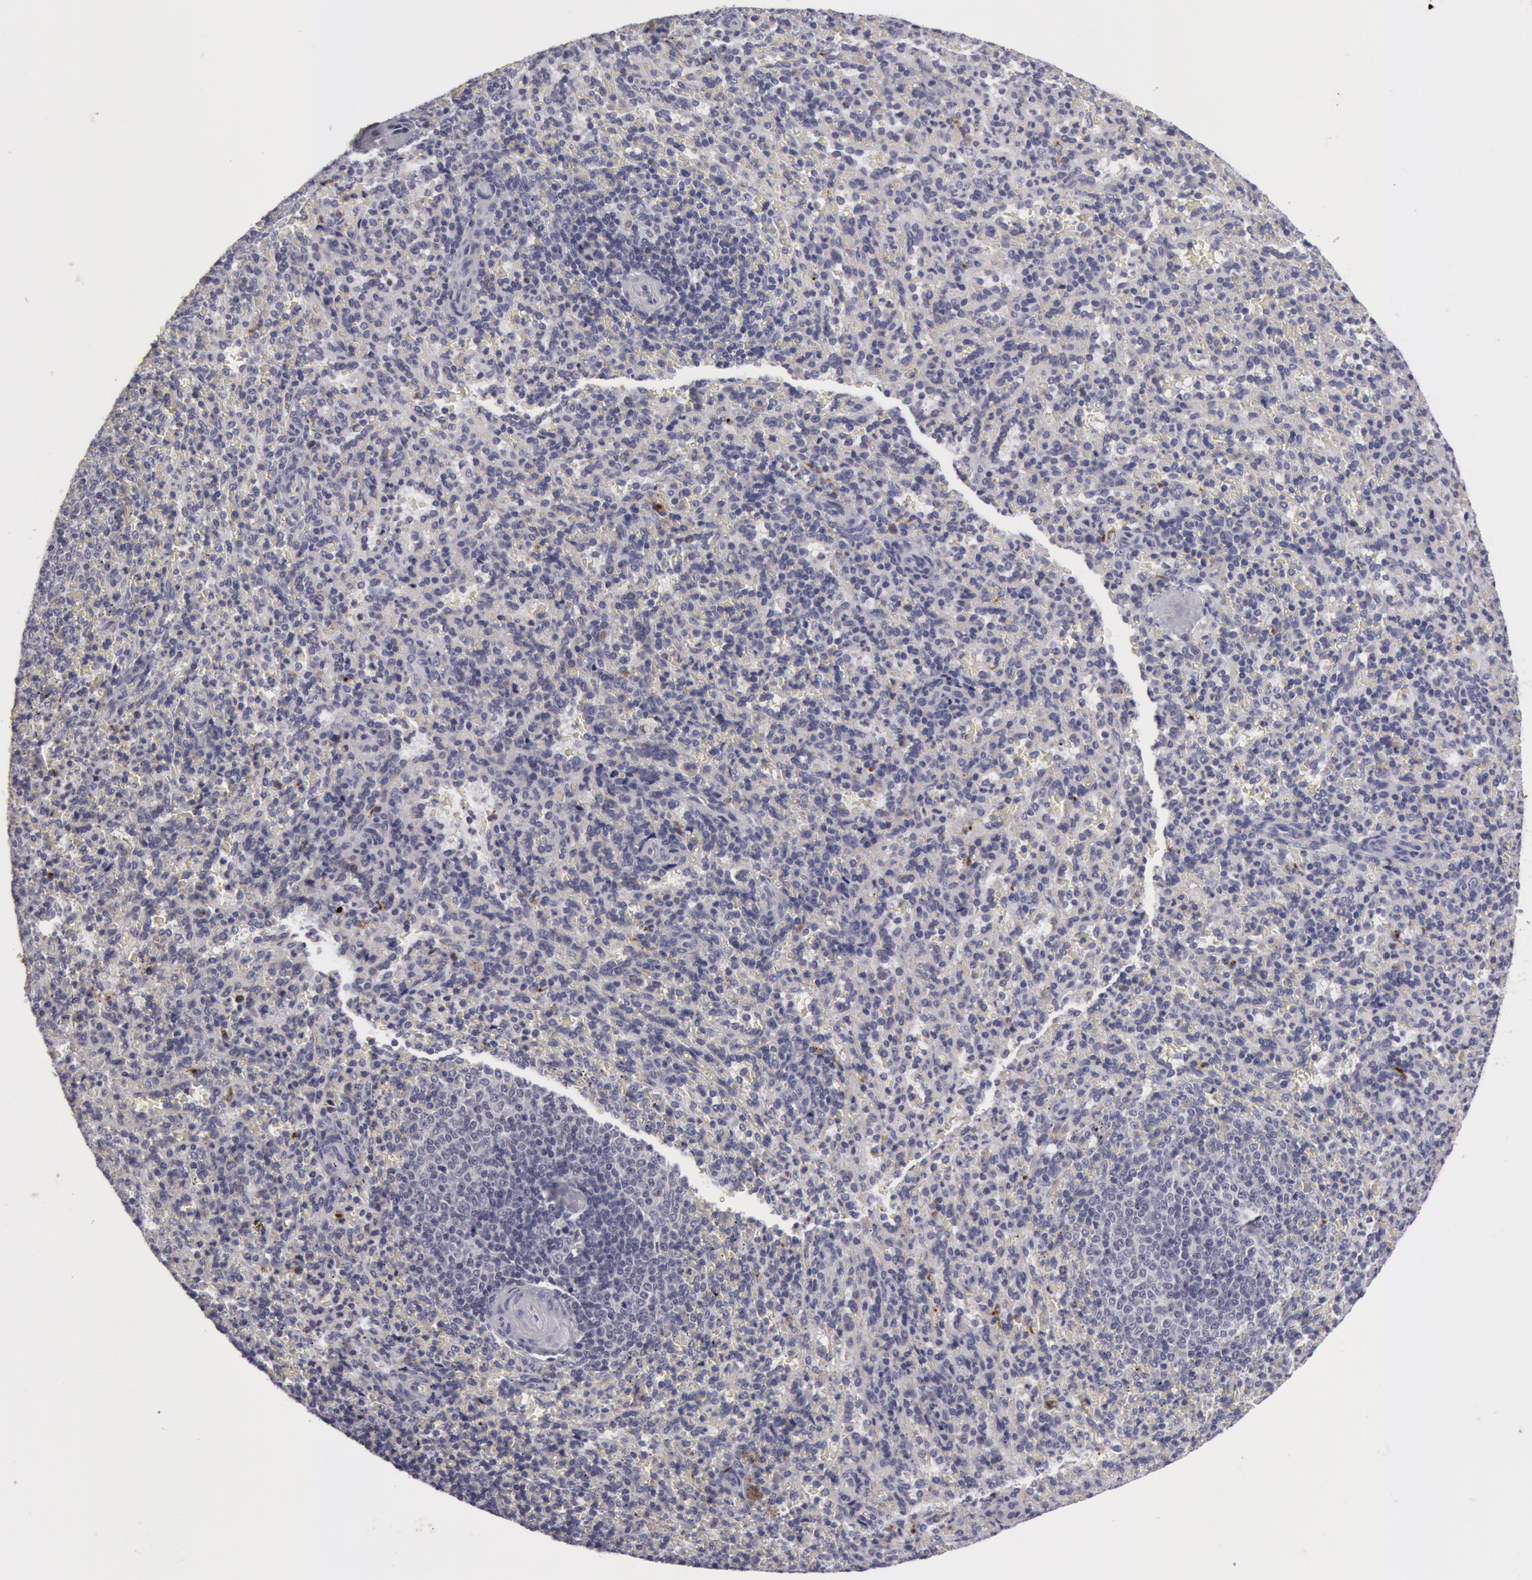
{"staining": {"intensity": "negative", "quantity": "none", "location": "none"}, "tissue": "spleen", "cell_type": "Cells in red pulp", "image_type": "normal", "snomed": [{"axis": "morphology", "description": "Normal tissue, NOS"}, {"axis": "topography", "description": "Spleen"}], "caption": "A high-resolution histopathology image shows immunohistochemistry (IHC) staining of unremarkable spleen, which demonstrates no significant expression in cells in red pulp. (DAB (3,3'-diaminobenzidine) immunohistochemistry, high magnification).", "gene": "NLGN4X", "patient": {"sex": "female", "age": 21}}